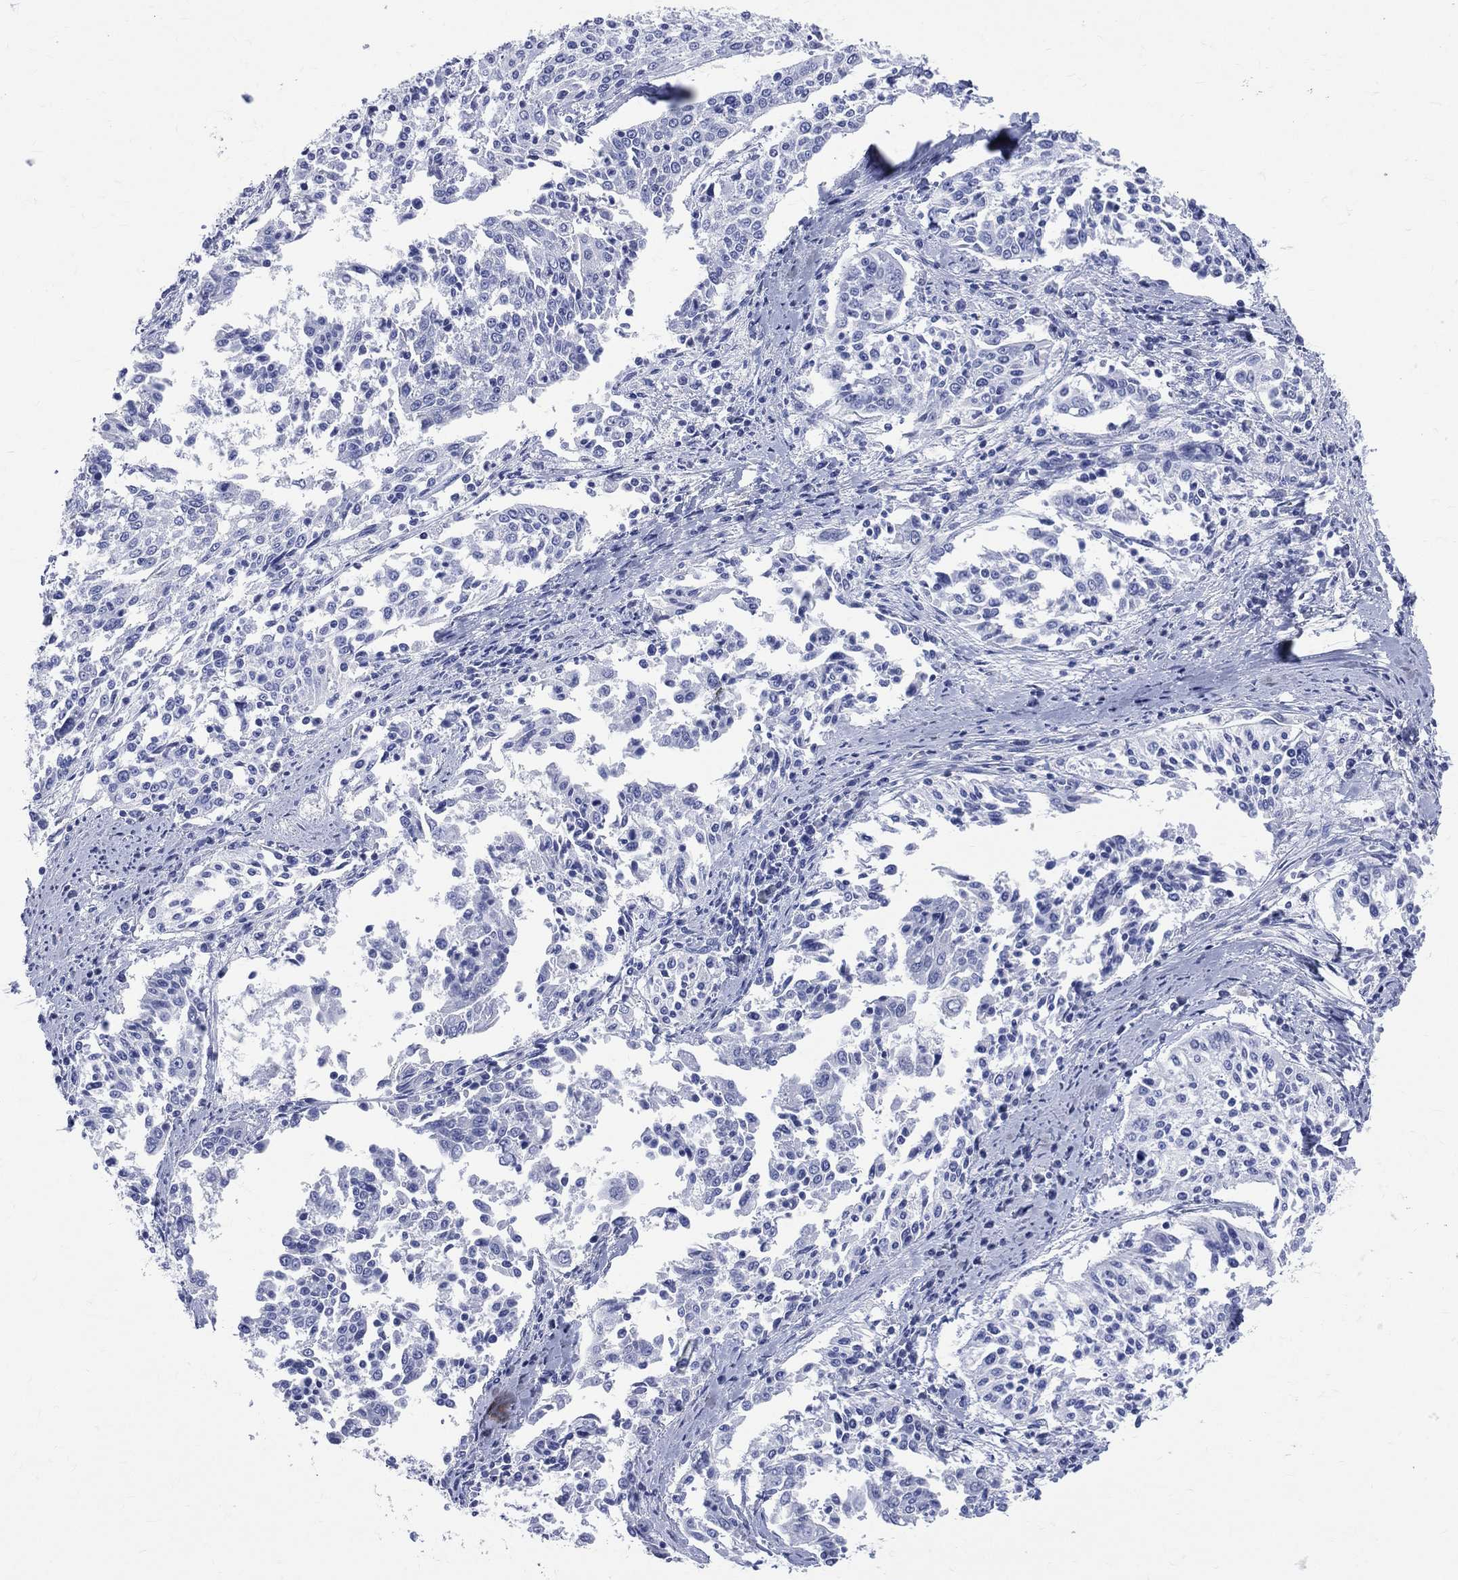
{"staining": {"intensity": "negative", "quantity": "none", "location": "none"}, "tissue": "cervical cancer", "cell_type": "Tumor cells", "image_type": "cancer", "snomed": [{"axis": "morphology", "description": "Squamous cell carcinoma, NOS"}, {"axis": "topography", "description": "Cervix"}], "caption": "This histopathology image is of cervical squamous cell carcinoma stained with IHC to label a protein in brown with the nuclei are counter-stained blue. There is no positivity in tumor cells.", "gene": "SYP", "patient": {"sex": "female", "age": 41}}